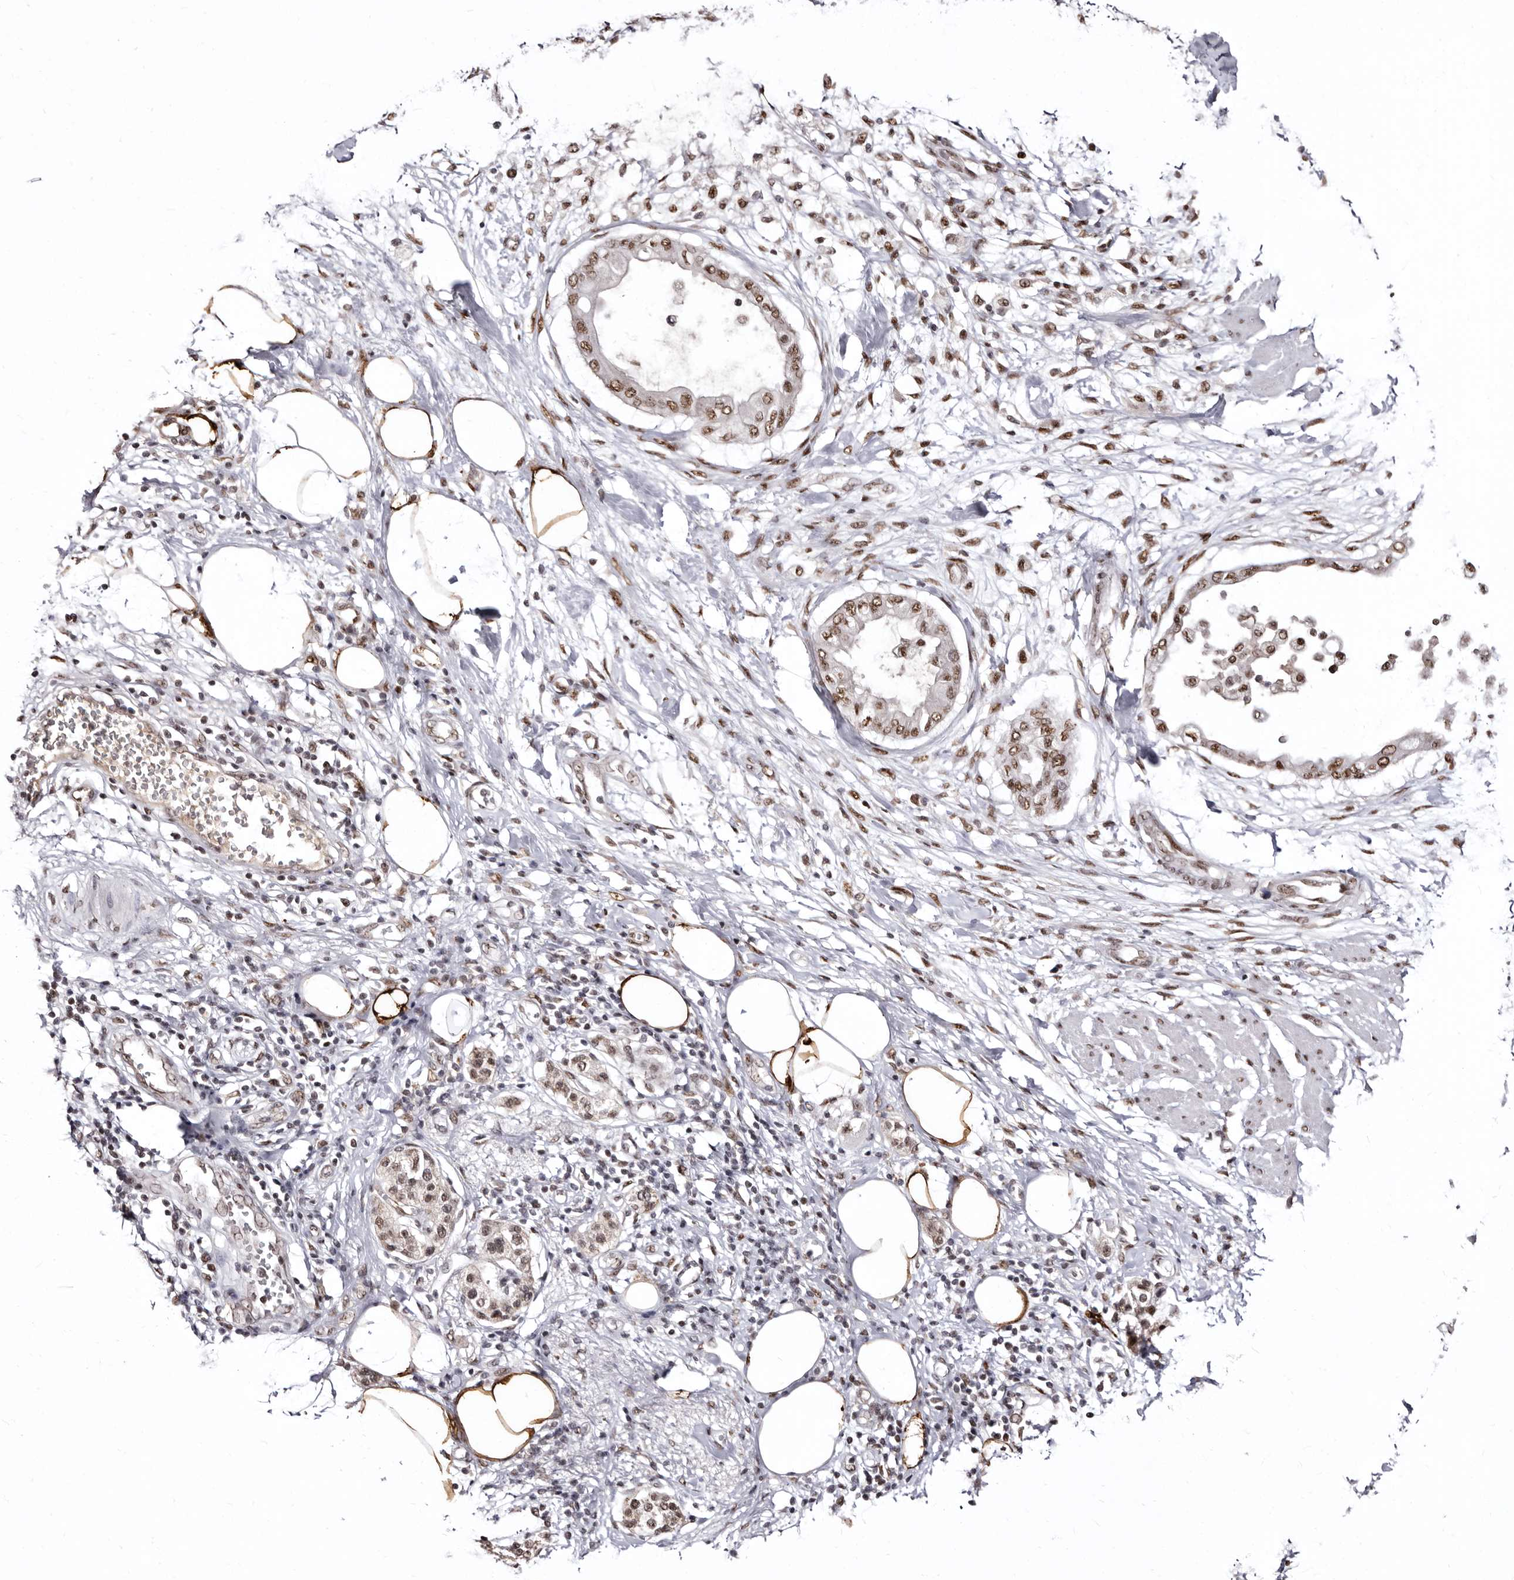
{"staining": {"intensity": "moderate", "quantity": ">75%", "location": "nuclear"}, "tissue": "pancreatic cancer", "cell_type": "Tumor cells", "image_type": "cancer", "snomed": [{"axis": "morphology", "description": "Normal tissue, NOS"}, {"axis": "morphology", "description": "Adenocarcinoma, NOS"}, {"axis": "topography", "description": "Pancreas"}, {"axis": "topography", "description": "Duodenum"}], "caption": "This image shows immunohistochemistry staining of human pancreatic cancer, with medium moderate nuclear staining in about >75% of tumor cells.", "gene": "ANAPC11", "patient": {"sex": "female", "age": 60}}